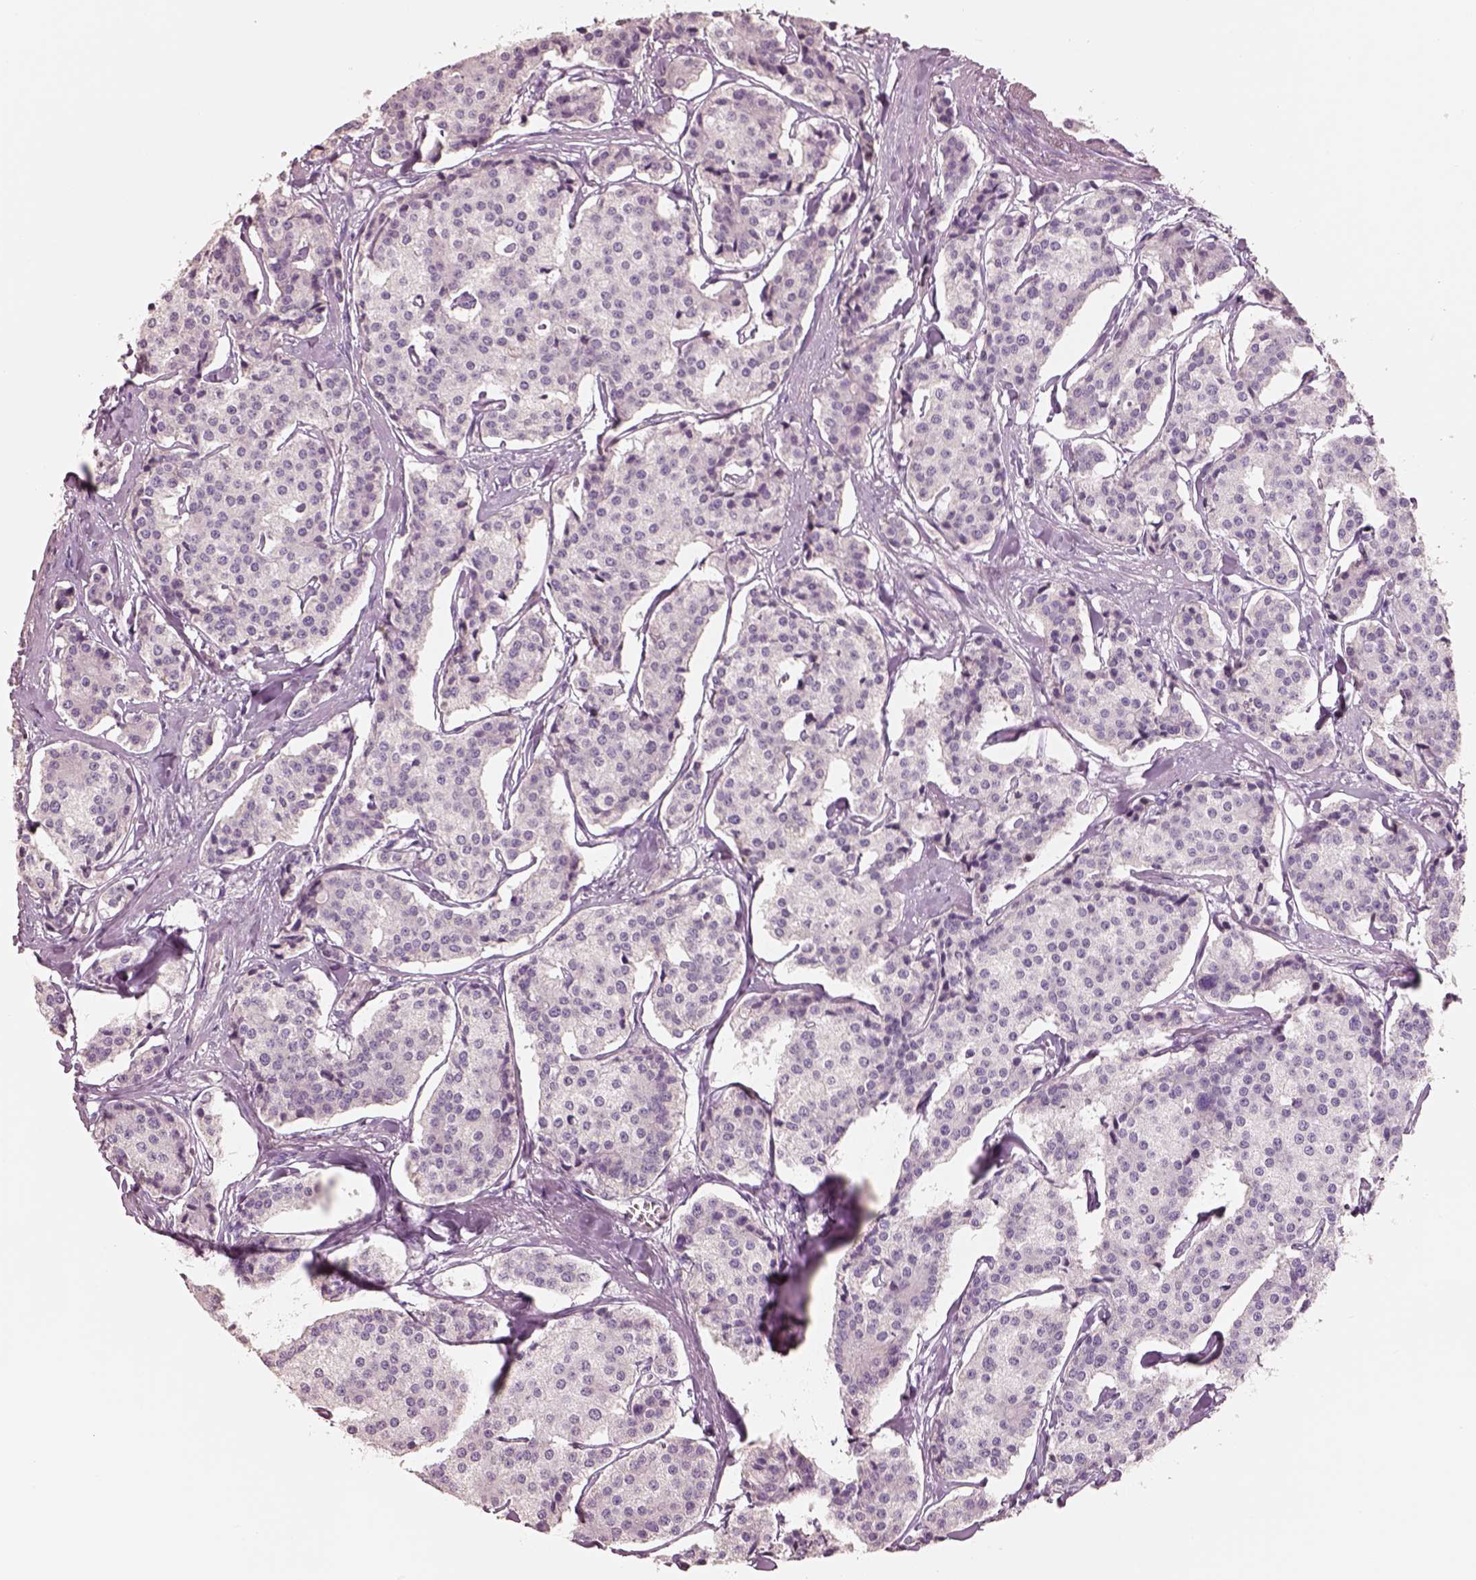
{"staining": {"intensity": "negative", "quantity": "none", "location": "none"}, "tissue": "carcinoid", "cell_type": "Tumor cells", "image_type": "cancer", "snomed": [{"axis": "morphology", "description": "Carcinoid, malignant, NOS"}, {"axis": "topography", "description": "Small intestine"}], "caption": "This is an immunohistochemistry (IHC) histopathology image of carcinoid. There is no positivity in tumor cells.", "gene": "PNOC", "patient": {"sex": "female", "age": 65}}